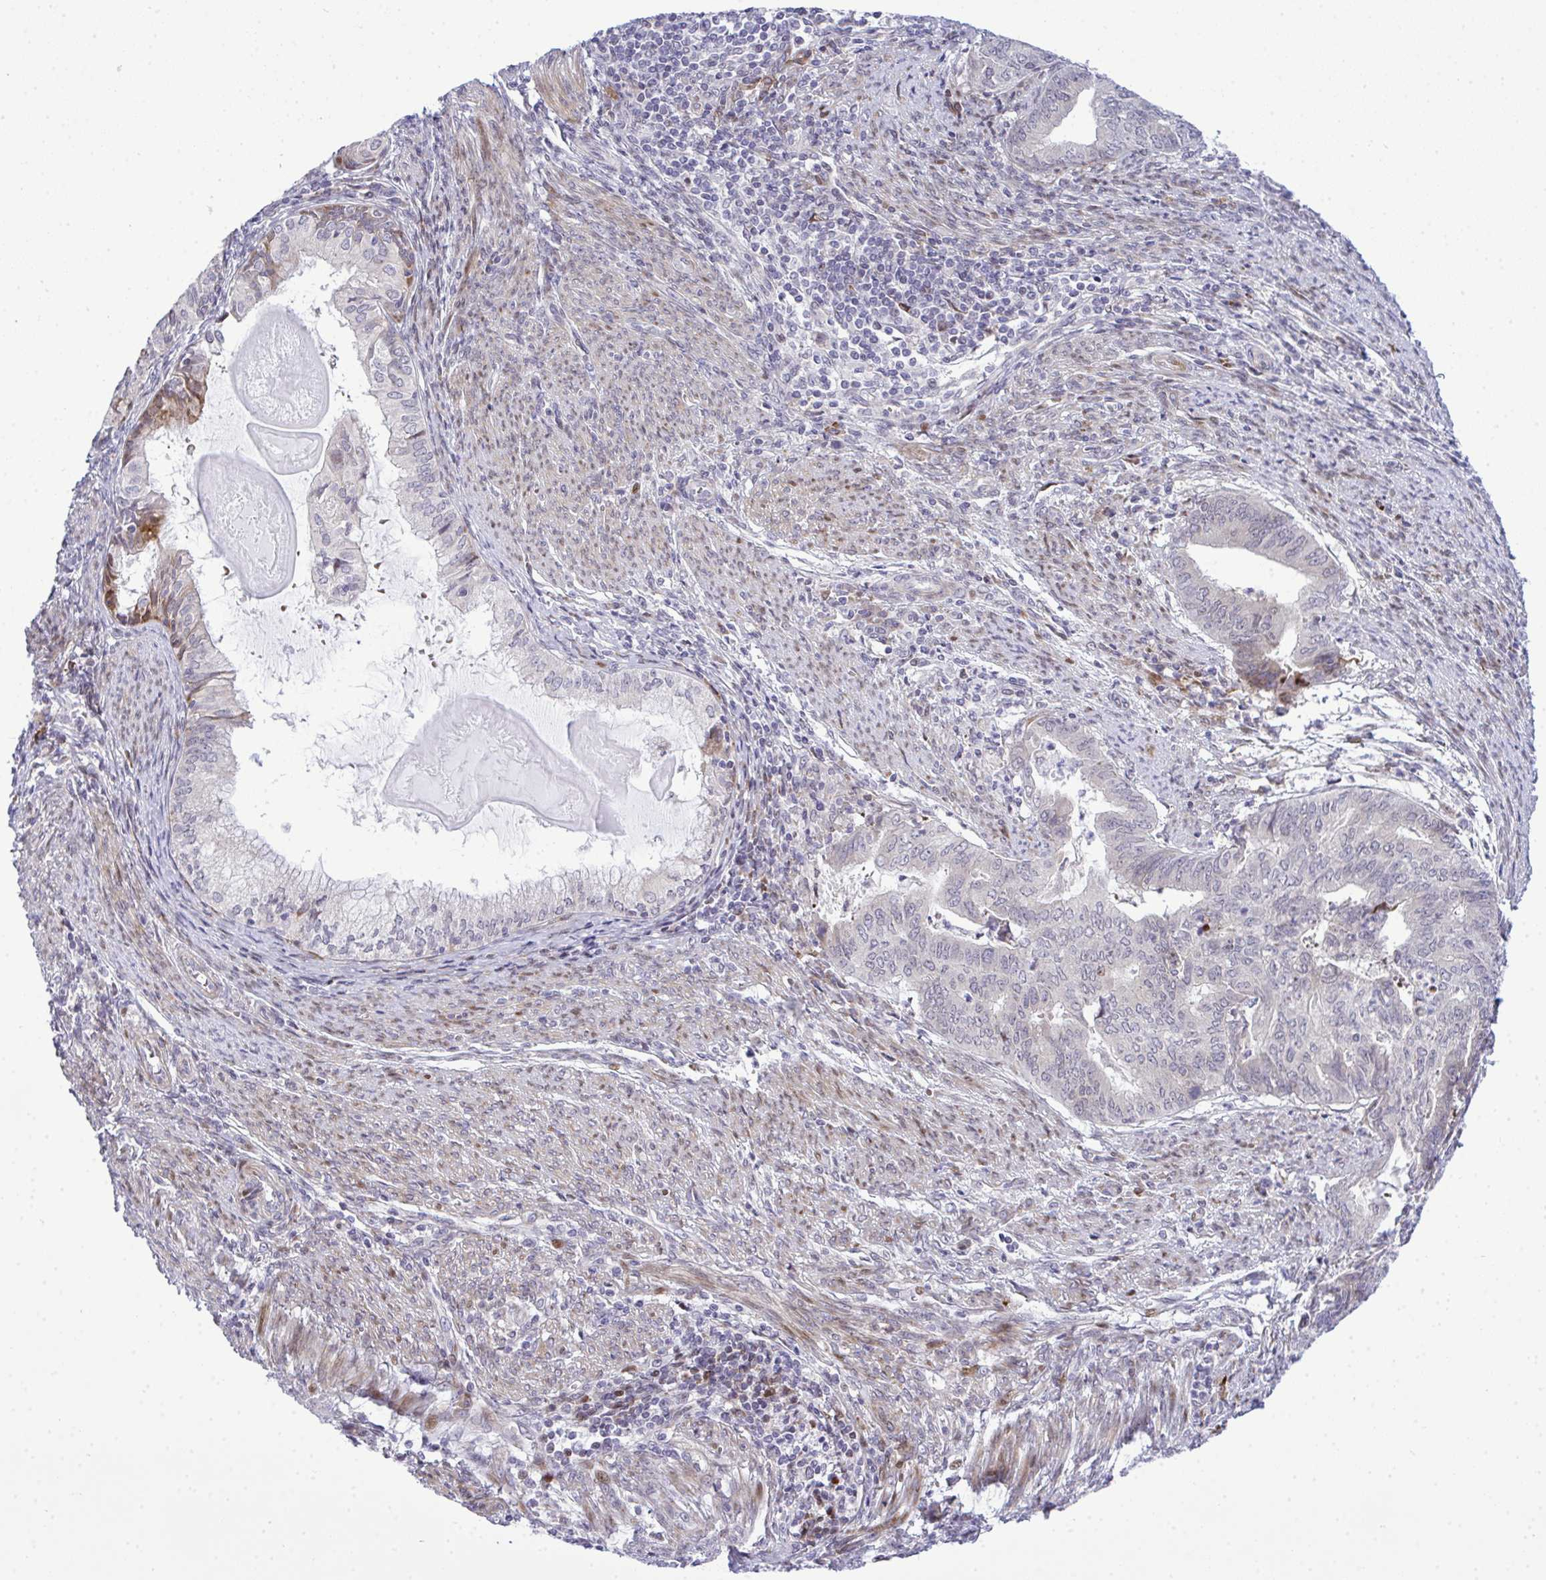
{"staining": {"intensity": "moderate", "quantity": "<25%", "location": "cytoplasmic/membranous"}, "tissue": "endometrial cancer", "cell_type": "Tumor cells", "image_type": "cancer", "snomed": [{"axis": "morphology", "description": "Adenocarcinoma, NOS"}, {"axis": "topography", "description": "Endometrium"}], "caption": "Endometrial cancer stained with immunohistochemistry reveals moderate cytoplasmic/membranous staining in approximately <25% of tumor cells.", "gene": "CASTOR2", "patient": {"sex": "female", "age": 79}}